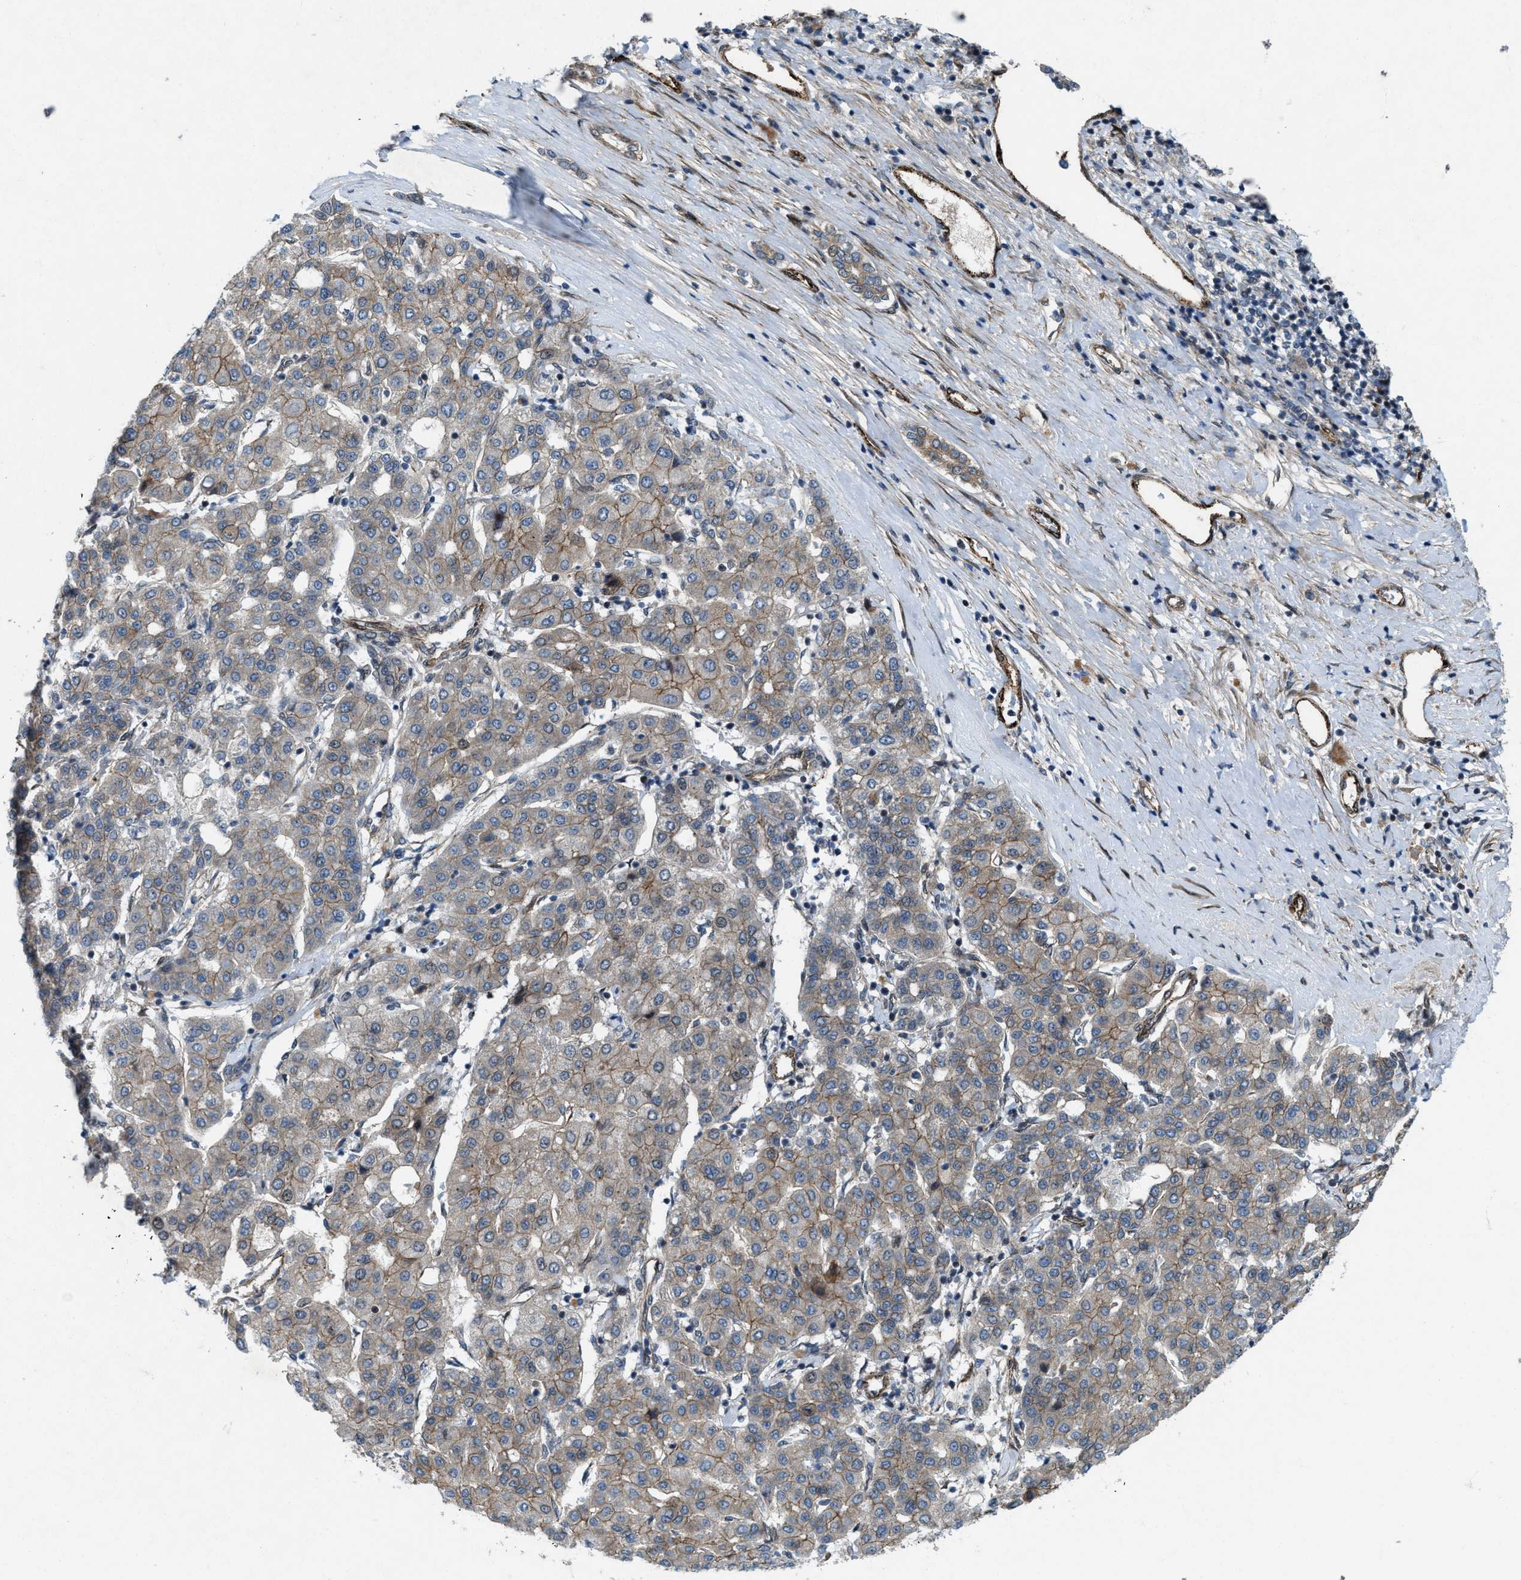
{"staining": {"intensity": "weak", "quantity": ">75%", "location": "cytoplasmic/membranous"}, "tissue": "liver cancer", "cell_type": "Tumor cells", "image_type": "cancer", "snomed": [{"axis": "morphology", "description": "Carcinoma, Hepatocellular, NOS"}, {"axis": "topography", "description": "Liver"}], "caption": "Immunohistochemical staining of liver cancer (hepatocellular carcinoma) shows weak cytoplasmic/membranous protein expression in approximately >75% of tumor cells.", "gene": "URGCP", "patient": {"sex": "male", "age": 65}}